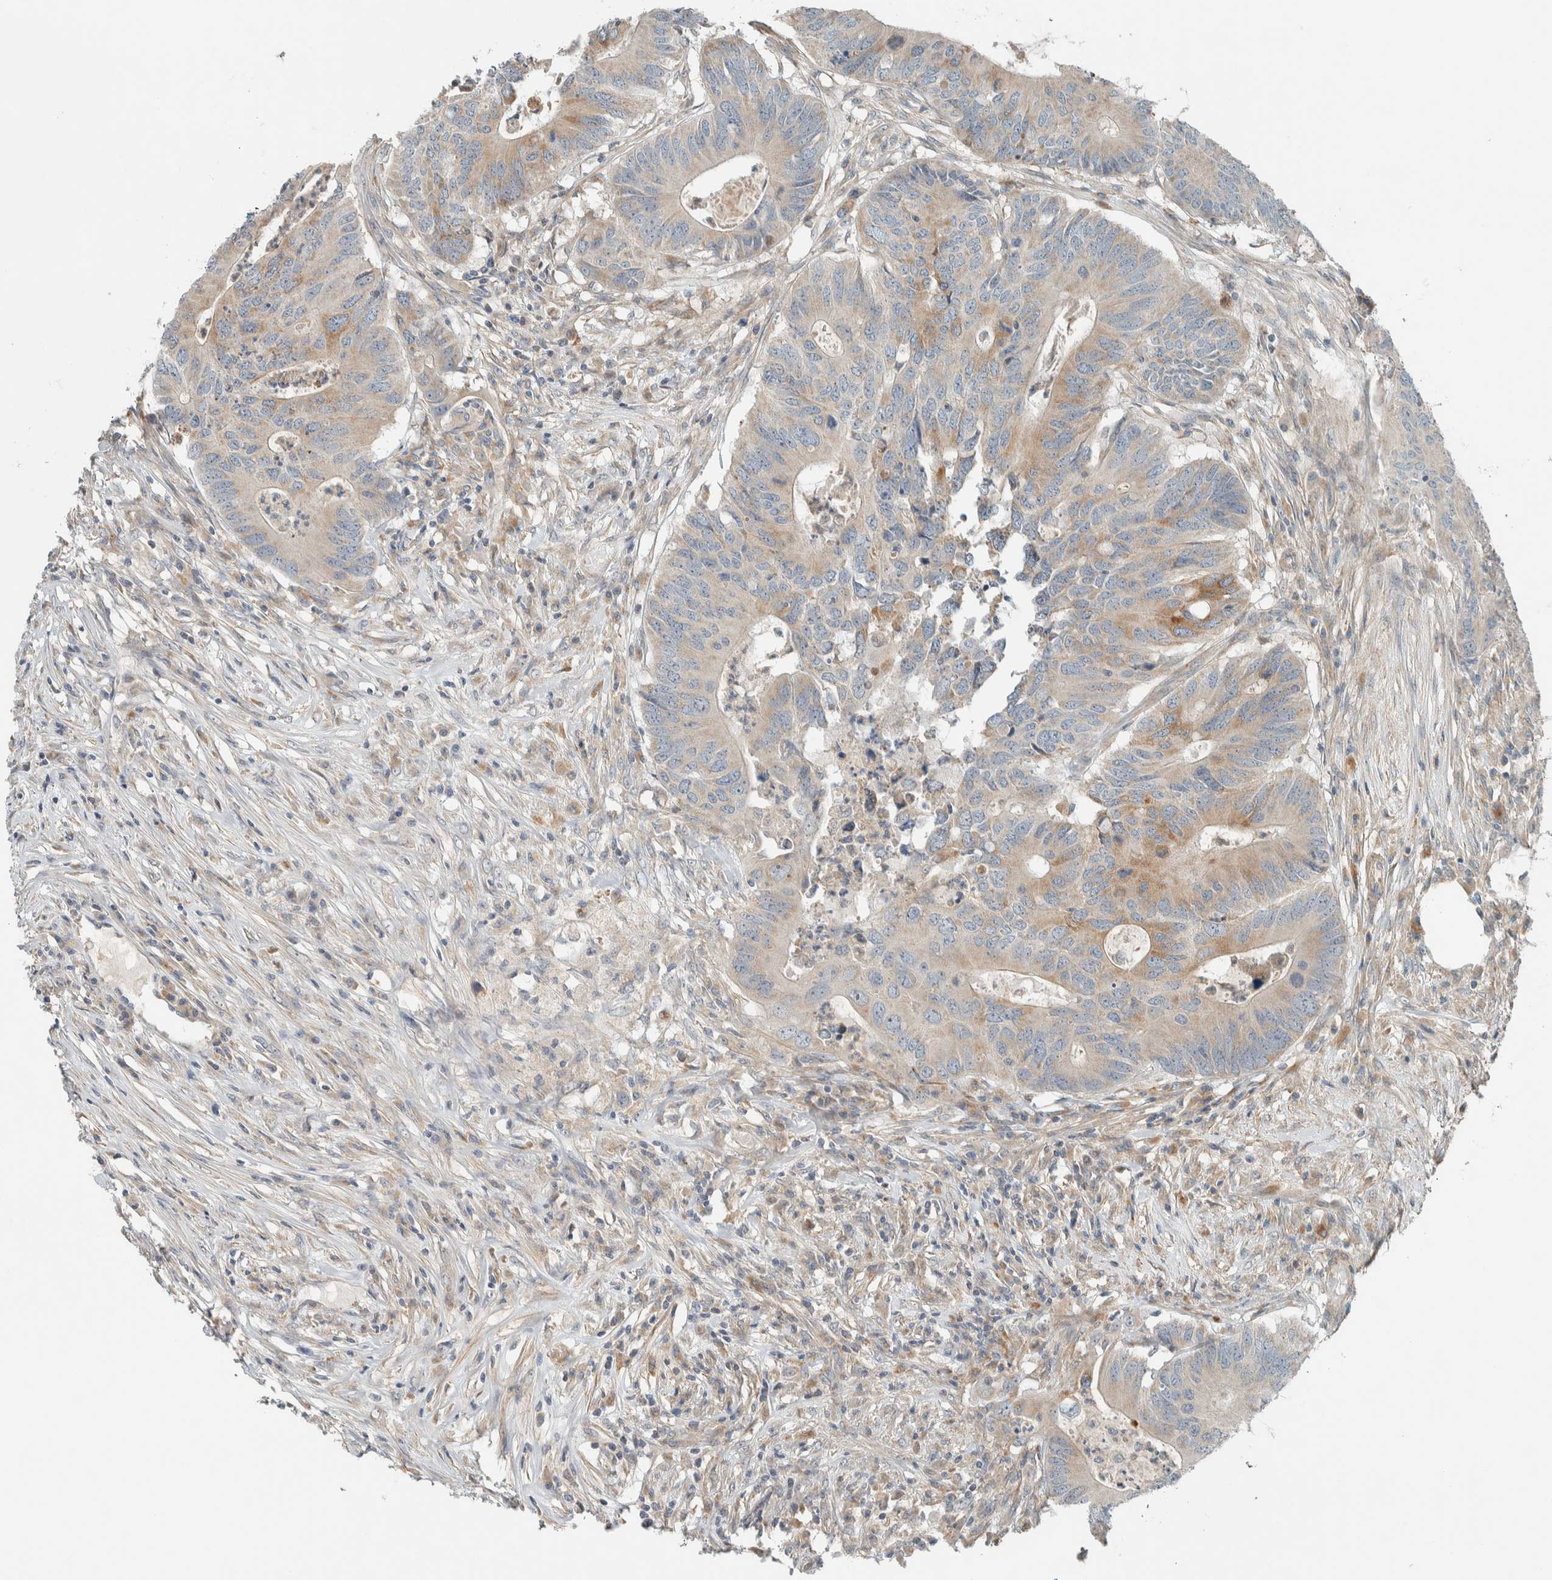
{"staining": {"intensity": "weak", "quantity": "25%-75%", "location": "cytoplasmic/membranous"}, "tissue": "colorectal cancer", "cell_type": "Tumor cells", "image_type": "cancer", "snomed": [{"axis": "morphology", "description": "Adenocarcinoma, NOS"}, {"axis": "topography", "description": "Colon"}], "caption": "Colorectal adenocarcinoma was stained to show a protein in brown. There is low levels of weak cytoplasmic/membranous expression in approximately 25%-75% of tumor cells.", "gene": "SLFN12L", "patient": {"sex": "male", "age": 71}}